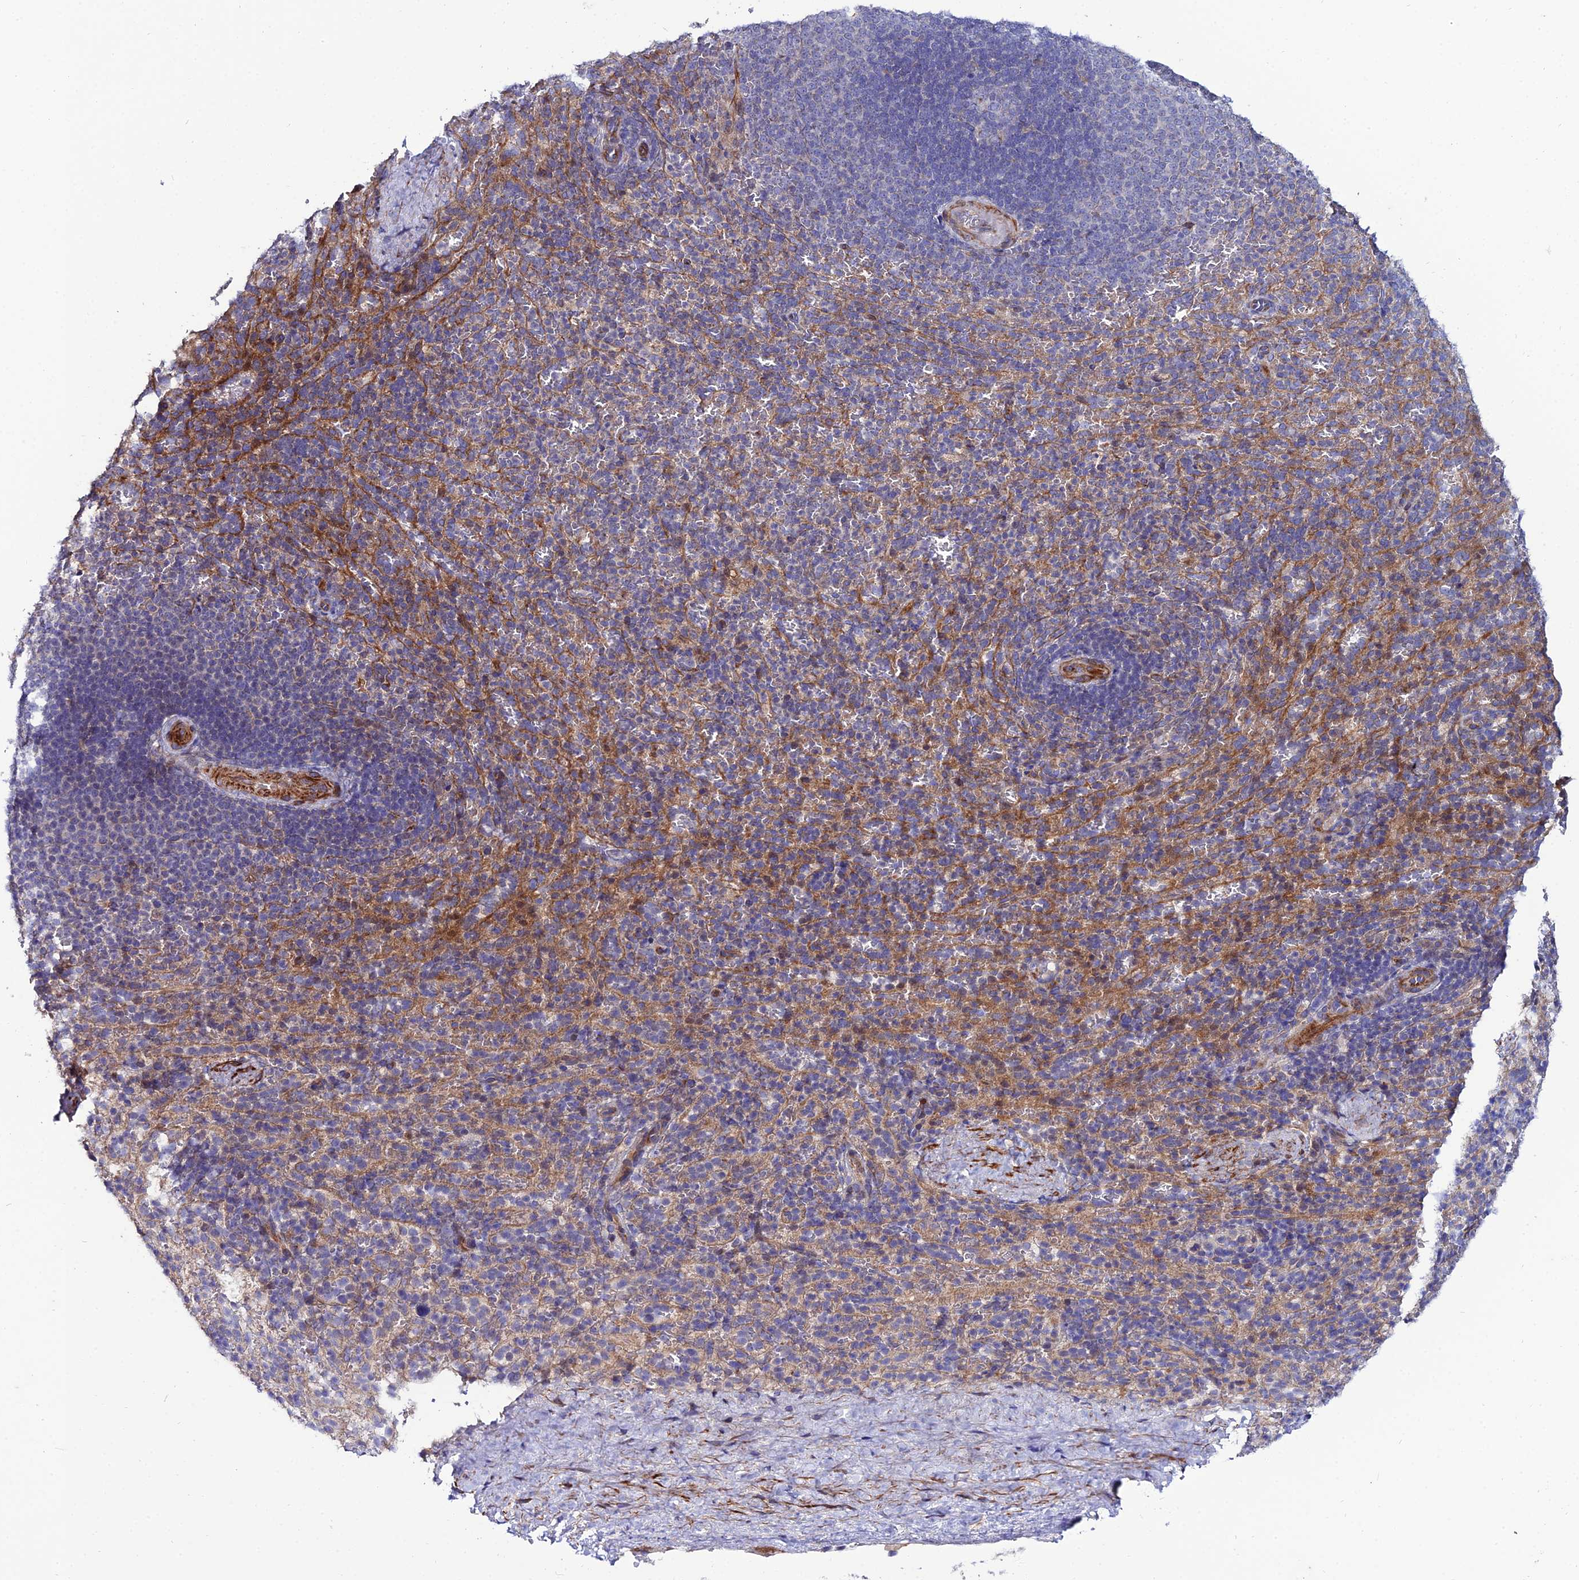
{"staining": {"intensity": "weak", "quantity": "<25%", "location": "cytoplasmic/membranous"}, "tissue": "spleen", "cell_type": "Cells in red pulp", "image_type": "normal", "snomed": [{"axis": "morphology", "description": "Normal tissue, NOS"}, {"axis": "topography", "description": "Spleen"}], "caption": "The photomicrograph shows no significant expression in cells in red pulp of spleen. (Immunohistochemistry (ihc), brightfield microscopy, high magnification).", "gene": "ARL6IP1", "patient": {"sex": "female", "age": 21}}